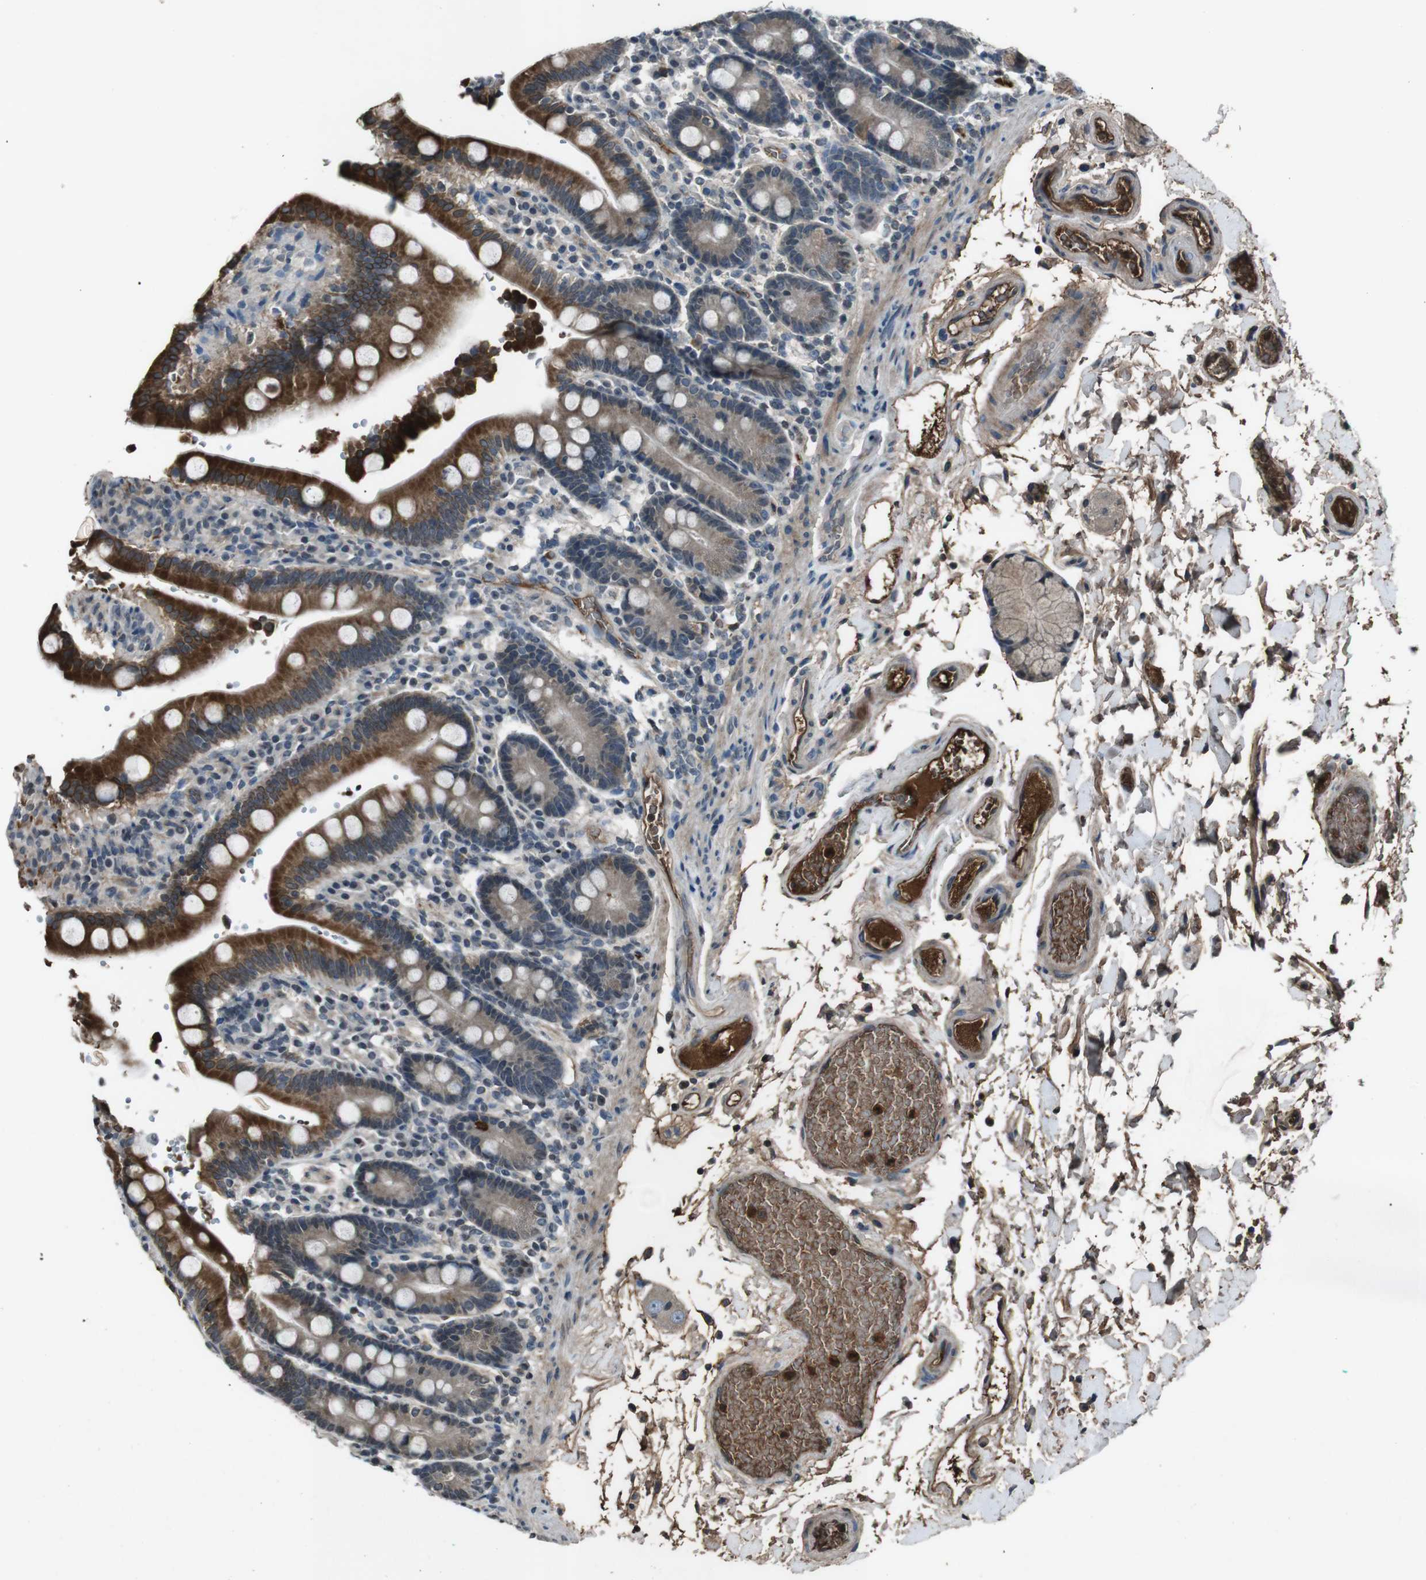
{"staining": {"intensity": "strong", "quantity": ">75%", "location": "cytoplasmic/membranous"}, "tissue": "duodenum", "cell_type": "Glandular cells", "image_type": "normal", "snomed": [{"axis": "morphology", "description": "Normal tissue, NOS"}, {"axis": "topography", "description": "Small intestine, NOS"}], "caption": "Duodenum was stained to show a protein in brown. There is high levels of strong cytoplasmic/membranous positivity in about >75% of glandular cells.", "gene": "UGT1A6", "patient": {"sex": "female", "age": 71}}